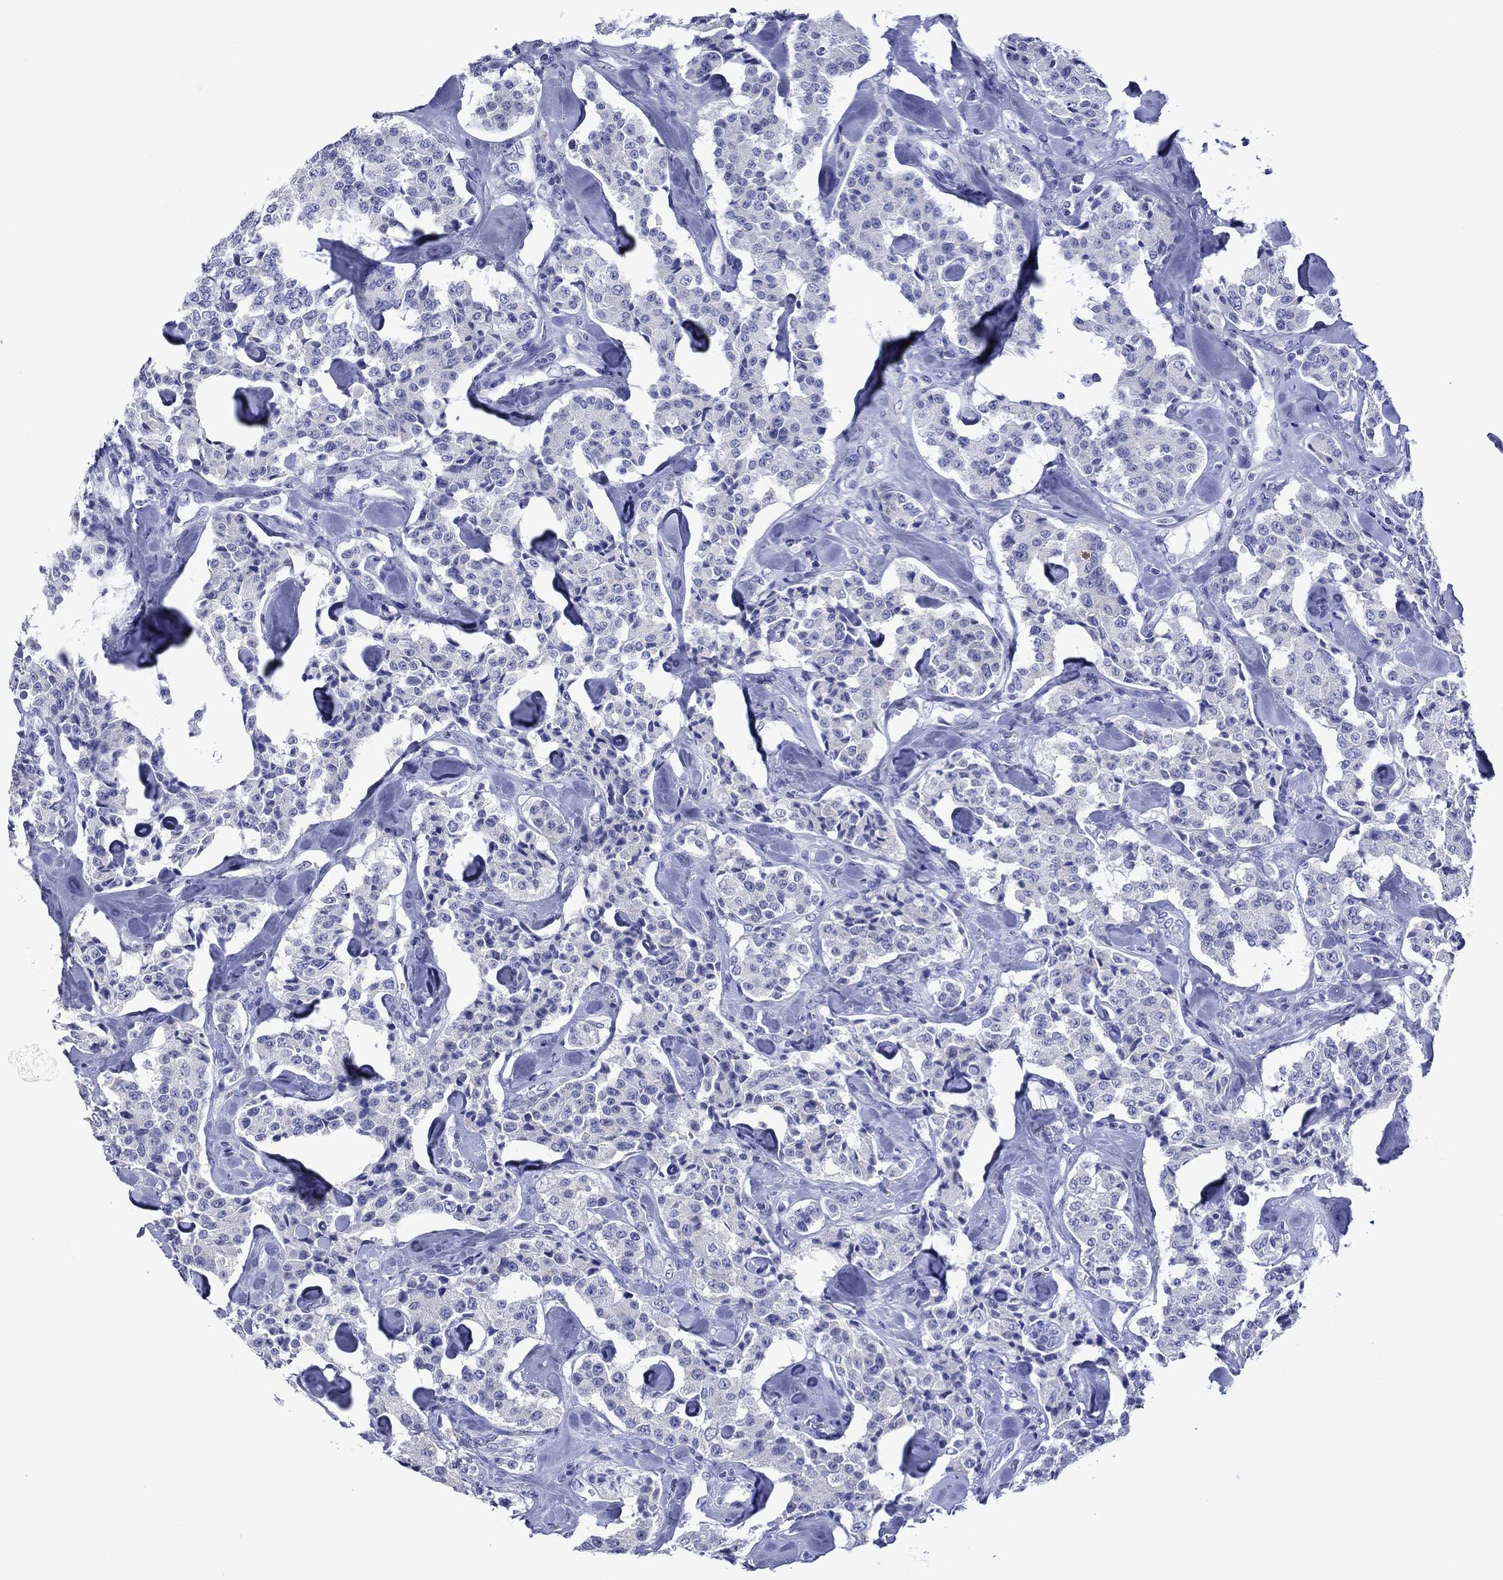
{"staining": {"intensity": "negative", "quantity": "none", "location": "none"}, "tissue": "carcinoid", "cell_type": "Tumor cells", "image_type": "cancer", "snomed": [{"axis": "morphology", "description": "Carcinoid, malignant, NOS"}, {"axis": "topography", "description": "Pancreas"}], "caption": "Tumor cells show no significant staining in carcinoid. The staining was performed using DAB to visualize the protein expression in brown, while the nuclei were stained in blue with hematoxylin (Magnification: 20x).", "gene": "PIWIL1", "patient": {"sex": "male", "age": 41}}